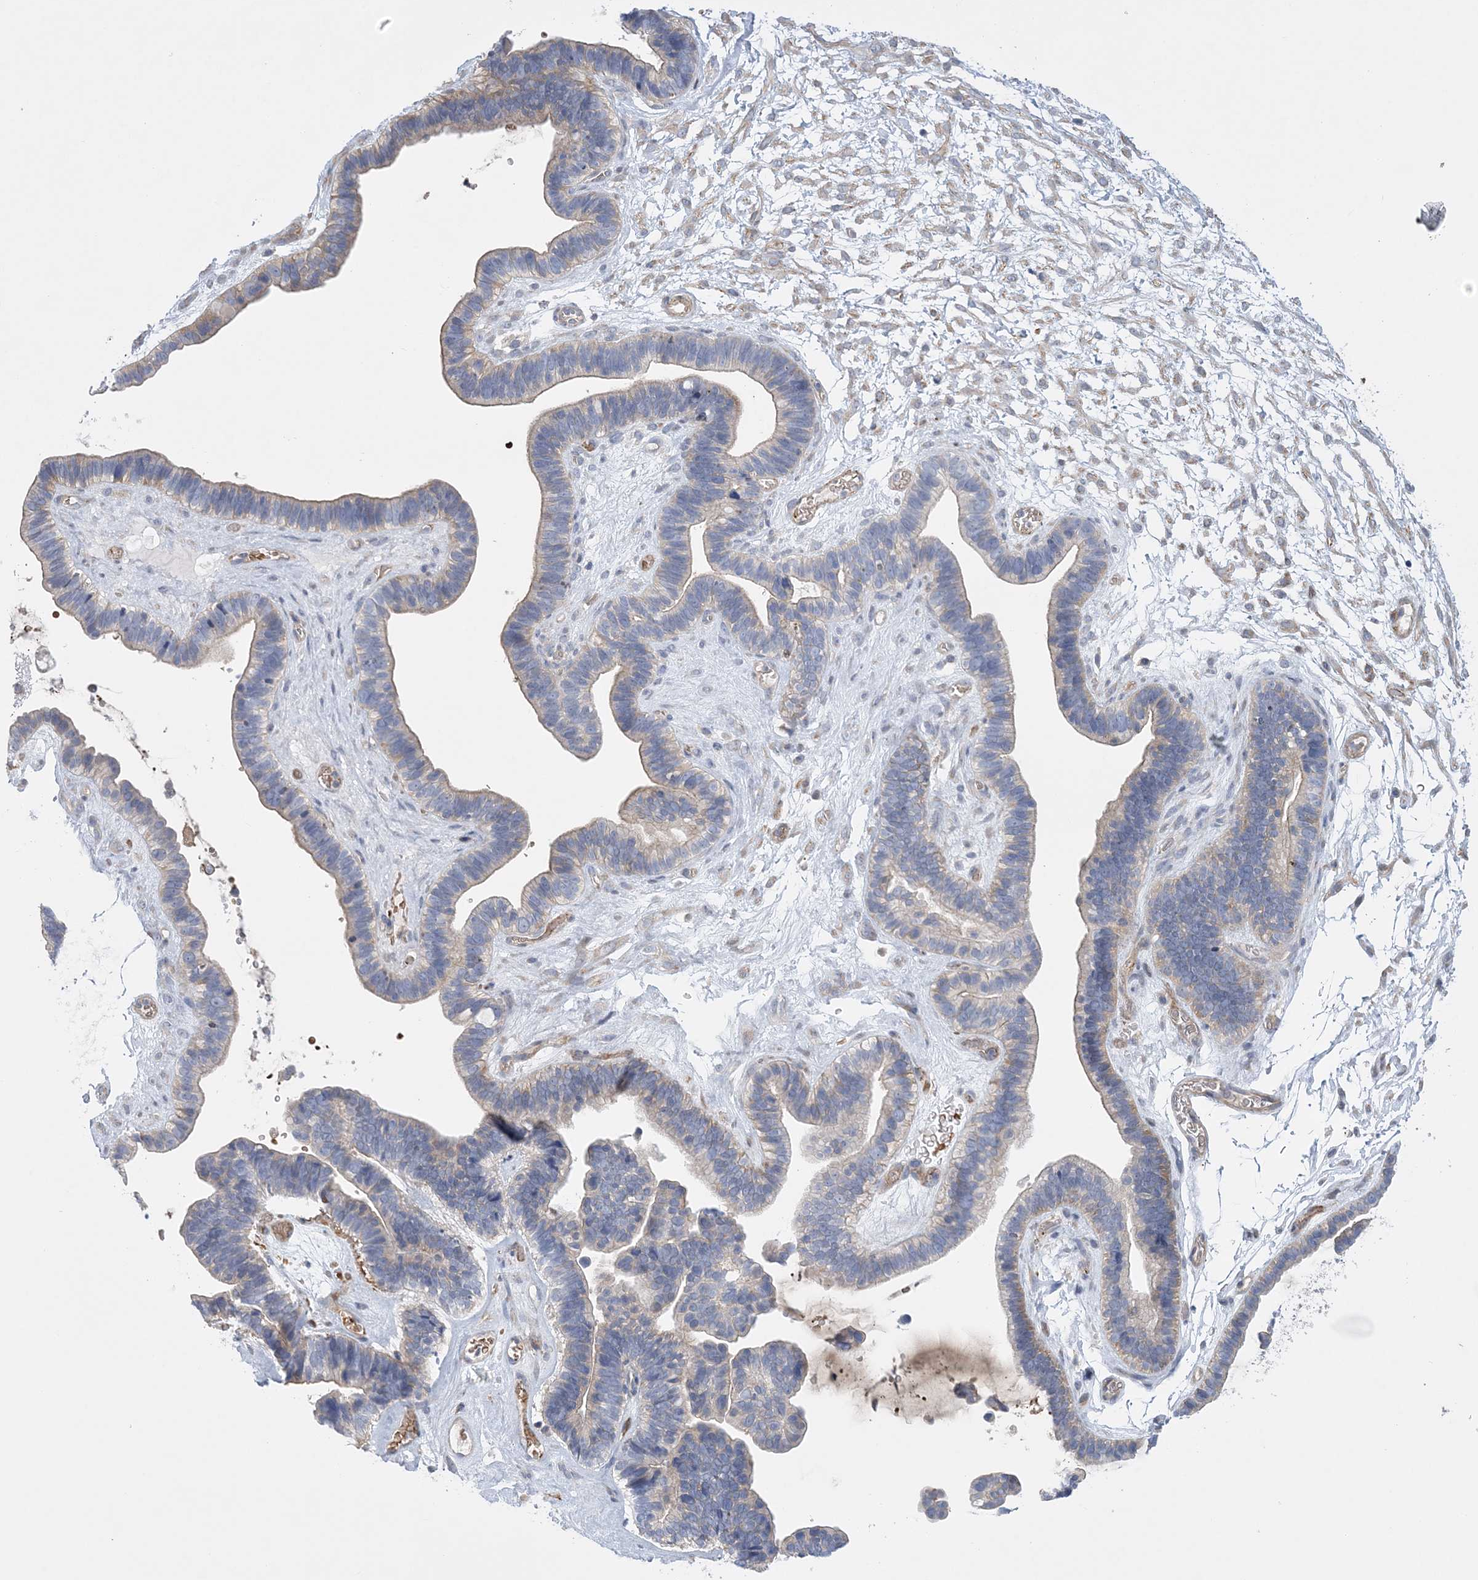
{"staining": {"intensity": "weak", "quantity": "<25%", "location": "cytoplasmic/membranous"}, "tissue": "ovarian cancer", "cell_type": "Tumor cells", "image_type": "cancer", "snomed": [{"axis": "morphology", "description": "Cystadenocarcinoma, serous, NOS"}, {"axis": "topography", "description": "Ovary"}], "caption": "Immunohistochemistry (IHC) of human ovarian serous cystadenocarcinoma displays no expression in tumor cells.", "gene": "CALN1", "patient": {"sex": "female", "age": 56}}